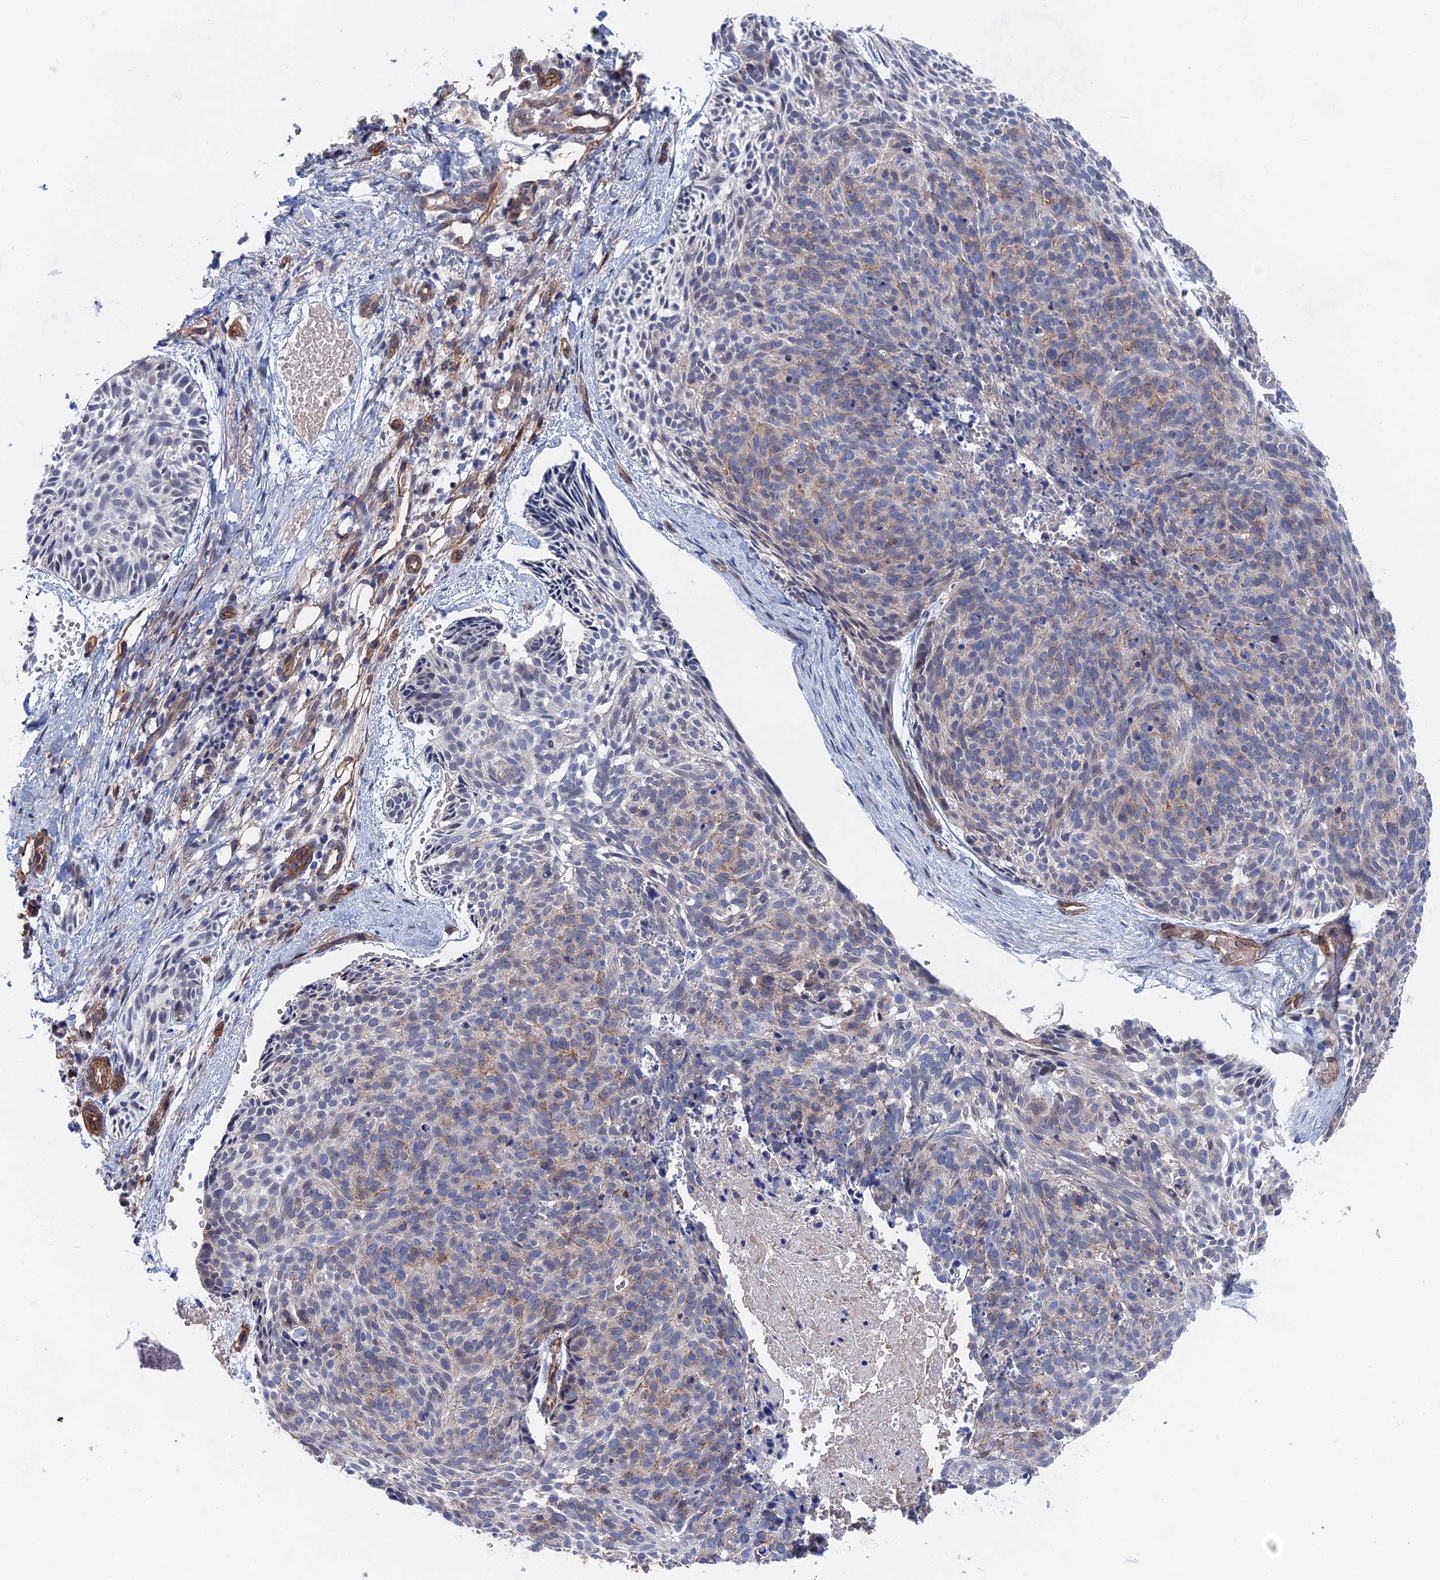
{"staining": {"intensity": "negative", "quantity": "none", "location": "none"}, "tissue": "skin cancer", "cell_type": "Tumor cells", "image_type": "cancer", "snomed": [{"axis": "morphology", "description": "Normal tissue, NOS"}, {"axis": "morphology", "description": "Basal cell carcinoma"}, {"axis": "topography", "description": "Skin"}], "caption": "Immunohistochemistry micrograph of neoplastic tissue: human basal cell carcinoma (skin) stained with DAB (3,3'-diaminobenzidine) exhibits no significant protein expression in tumor cells. Nuclei are stained in blue.", "gene": "MTHFSD", "patient": {"sex": "male", "age": 66}}